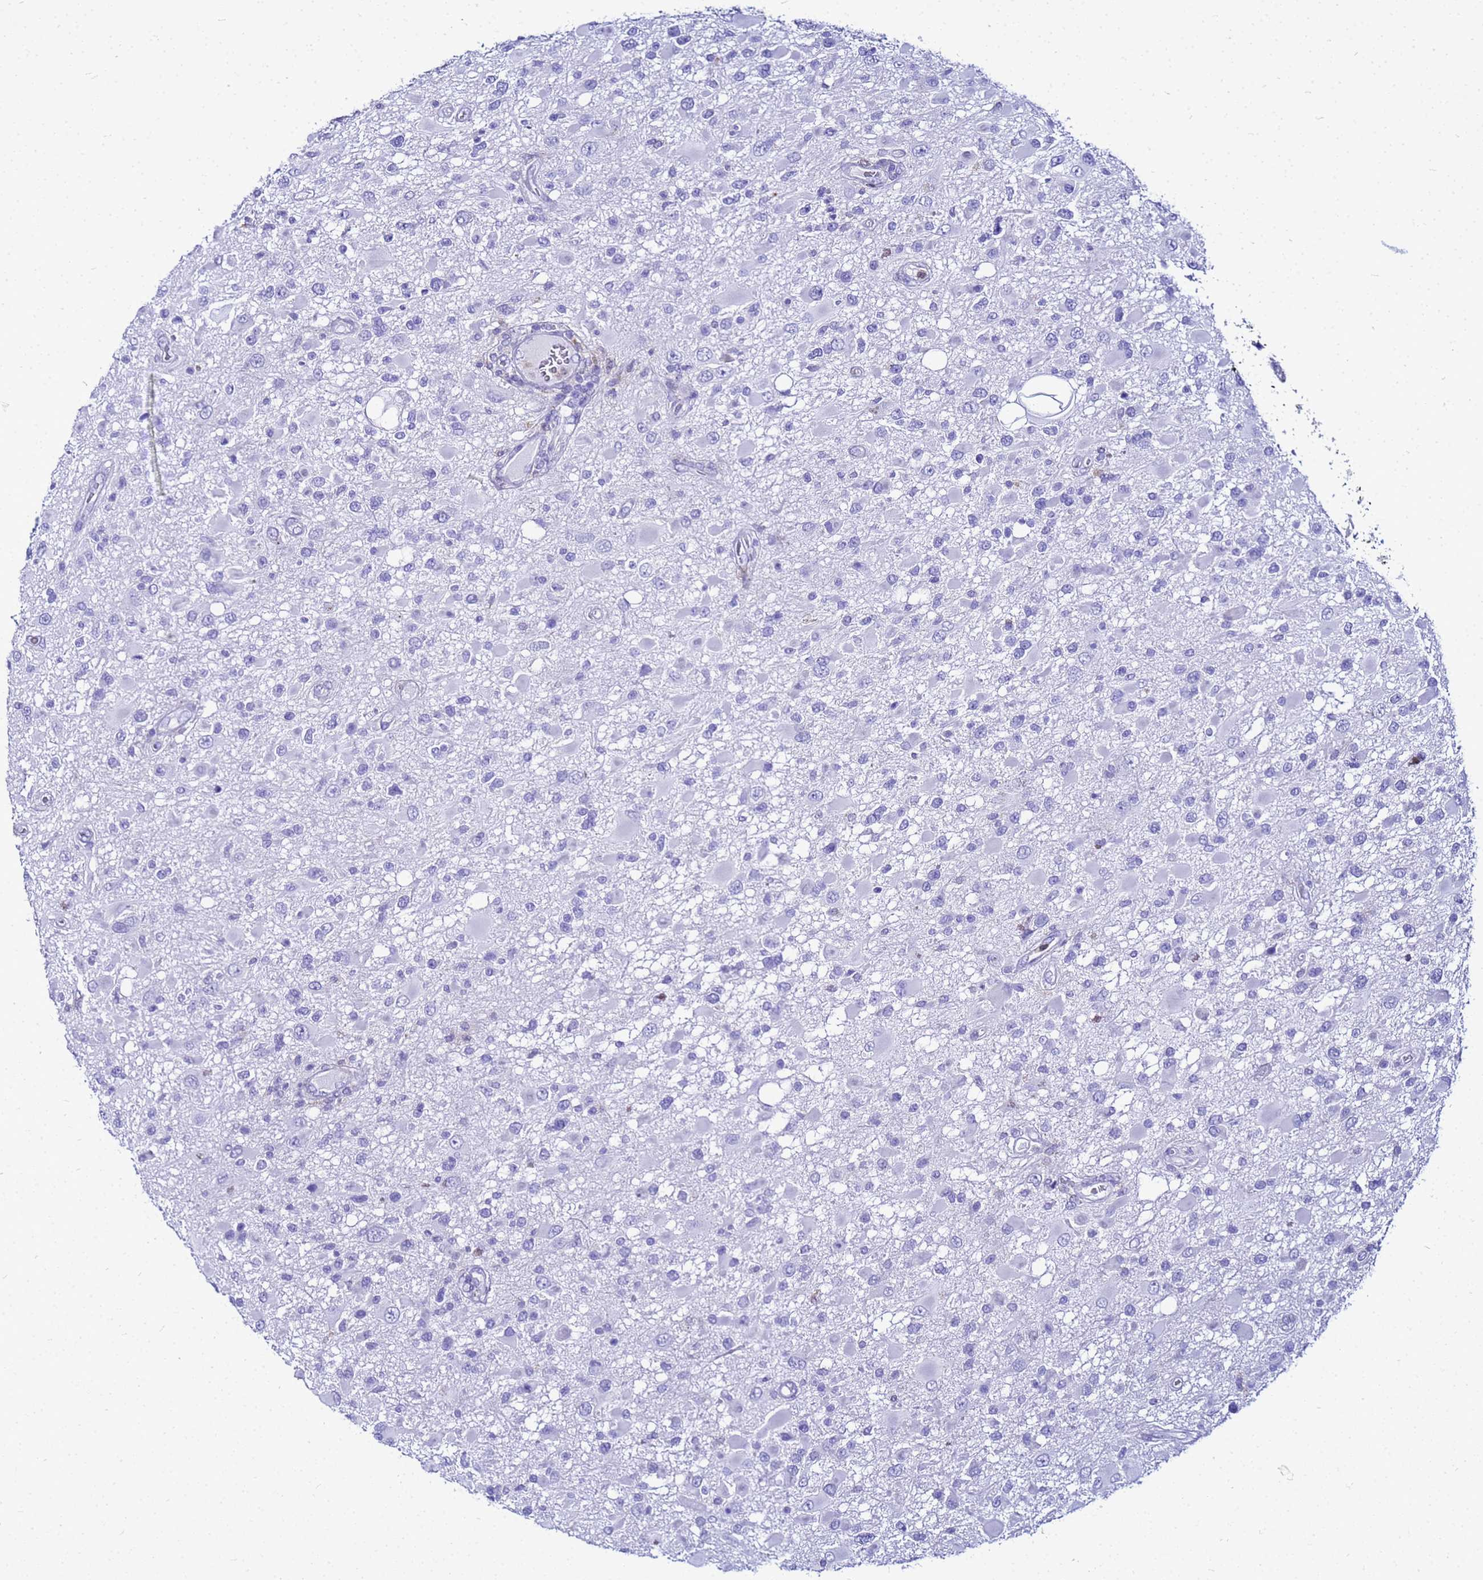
{"staining": {"intensity": "negative", "quantity": "none", "location": "none"}, "tissue": "glioma", "cell_type": "Tumor cells", "image_type": "cancer", "snomed": [{"axis": "morphology", "description": "Glioma, malignant, High grade"}, {"axis": "topography", "description": "Brain"}], "caption": "The image displays no significant positivity in tumor cells of malignant glioma (high-grade). (DAB immunohistochemistry (IHC), high magnification).", "gene": "CSTA", "patient": {"sex": "male", "age": 53}}